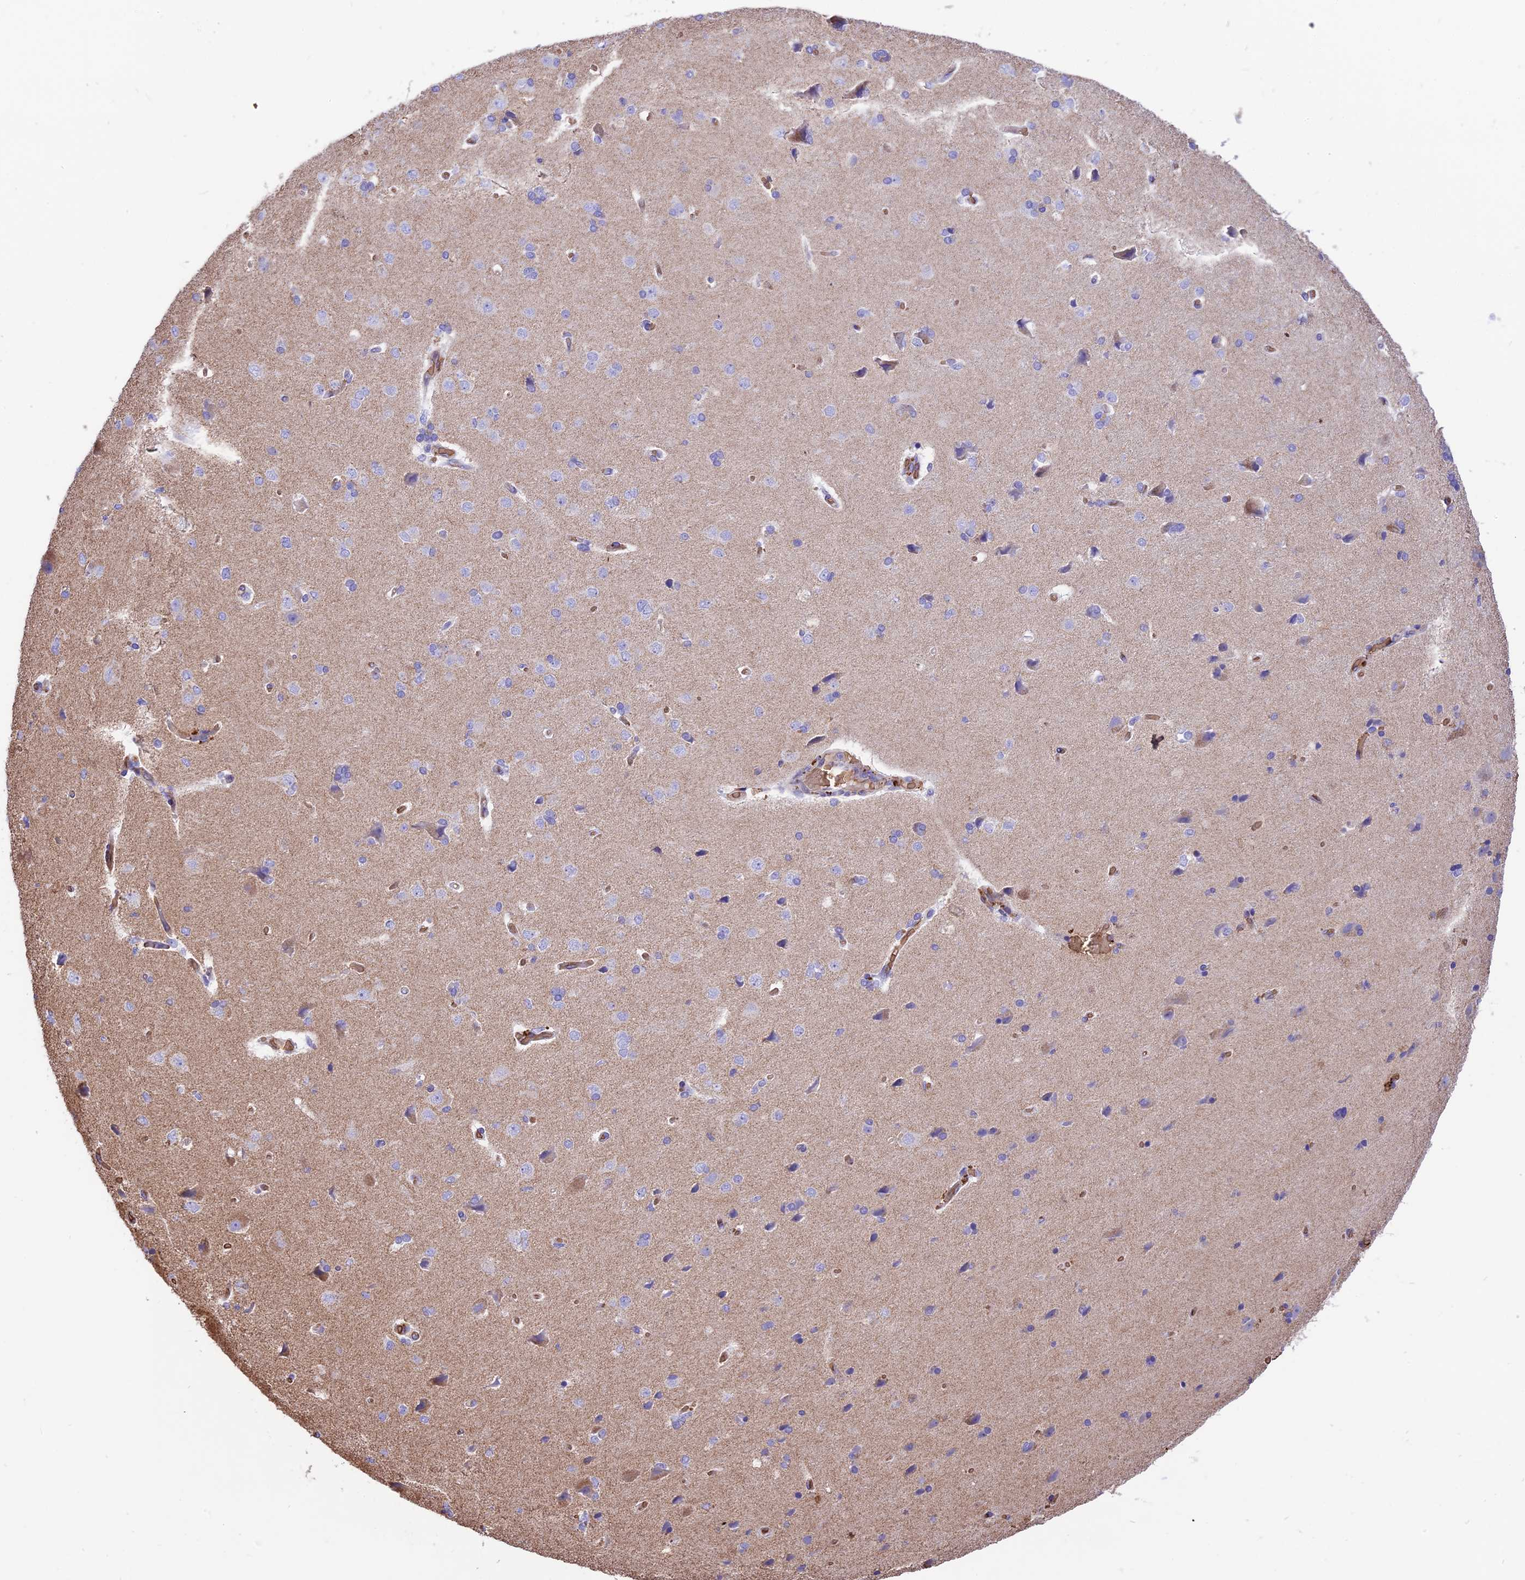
{"staining": {"intensity": "moderate", "quantity": ">75%", "location": "cytoplasmic/membranous"}, "tissue": "cerebral cortex", "cell_type": "Endothelial cells", "image_type": "normal", "snomed": [{"axis": "morphology", "description": "Normal tissue, NOS"}, {"axis": "topography", "description": "Cerebral cortex"}], "caption": "An image of human cerebral cortex stained for a protein displays moderate cytoplasmic/membranous brown staining in endothelial cells.", "gene": "TTC4", "patient": {"sex": "male", "age": 62}}